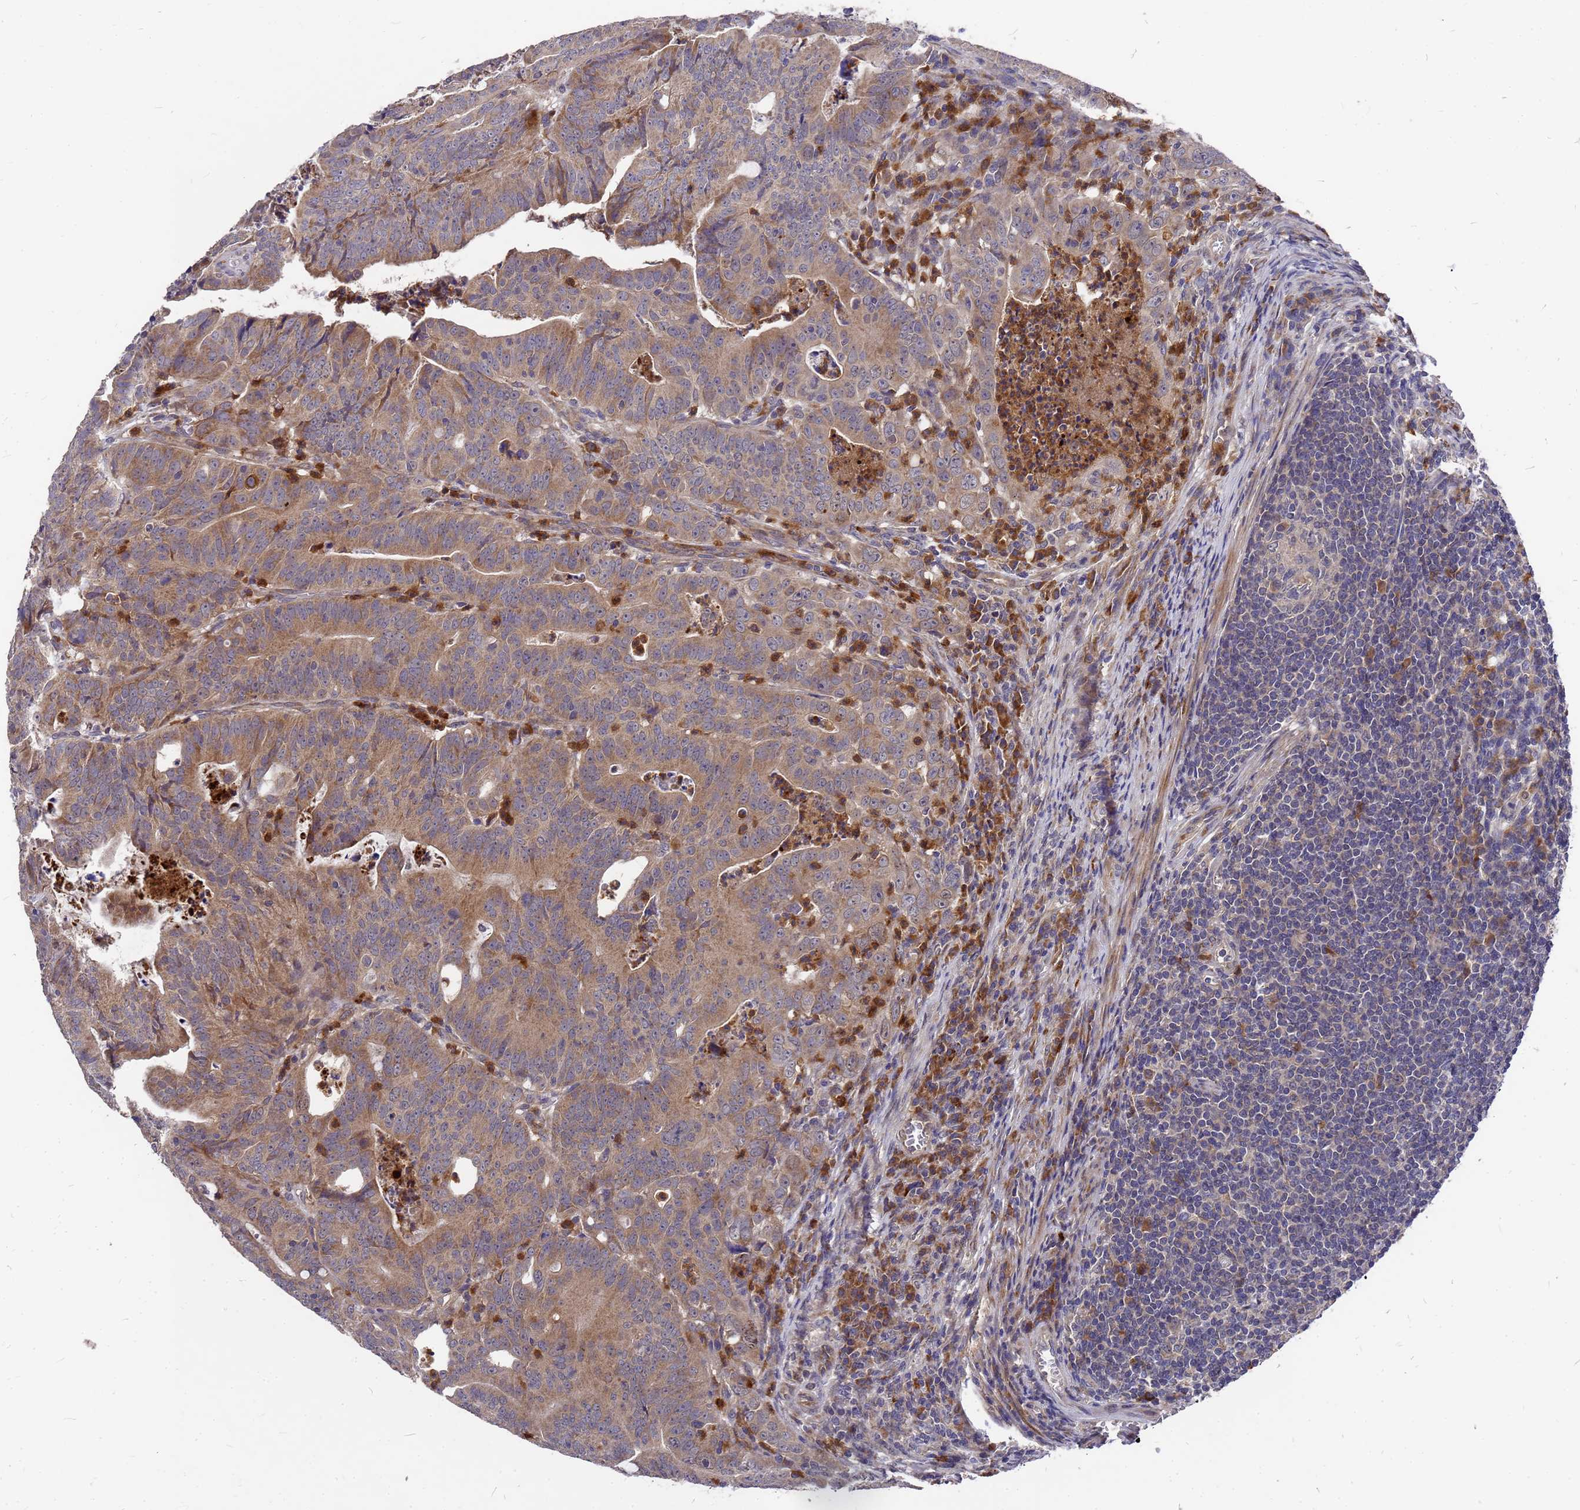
{"staining": {"intensity": "moderate", "quantity": ">75%", "location": "cytoplasmic/membranous"}, "tissue": "colorectal cancer", "cell_type": "Tumor cells", "image_type": "cancer", "snomed": [{"axis": "morphology", "description": "Adenocarcinoma, NOS"}, {"axis": "topography", "description": "Rectum"}], "caption": "Colorectal adenocarcinoma stained with DAB (3,3'-diaminobenzidine) IHC reveals medium levels of moderate cytoplasmic/membranous positivity in approximately >75% of tumor cells. (DAB IHC with brightfield microscopy, high magnification).", "gene": "ZNF717", "patient": {"sex": "male", "age": 69}}